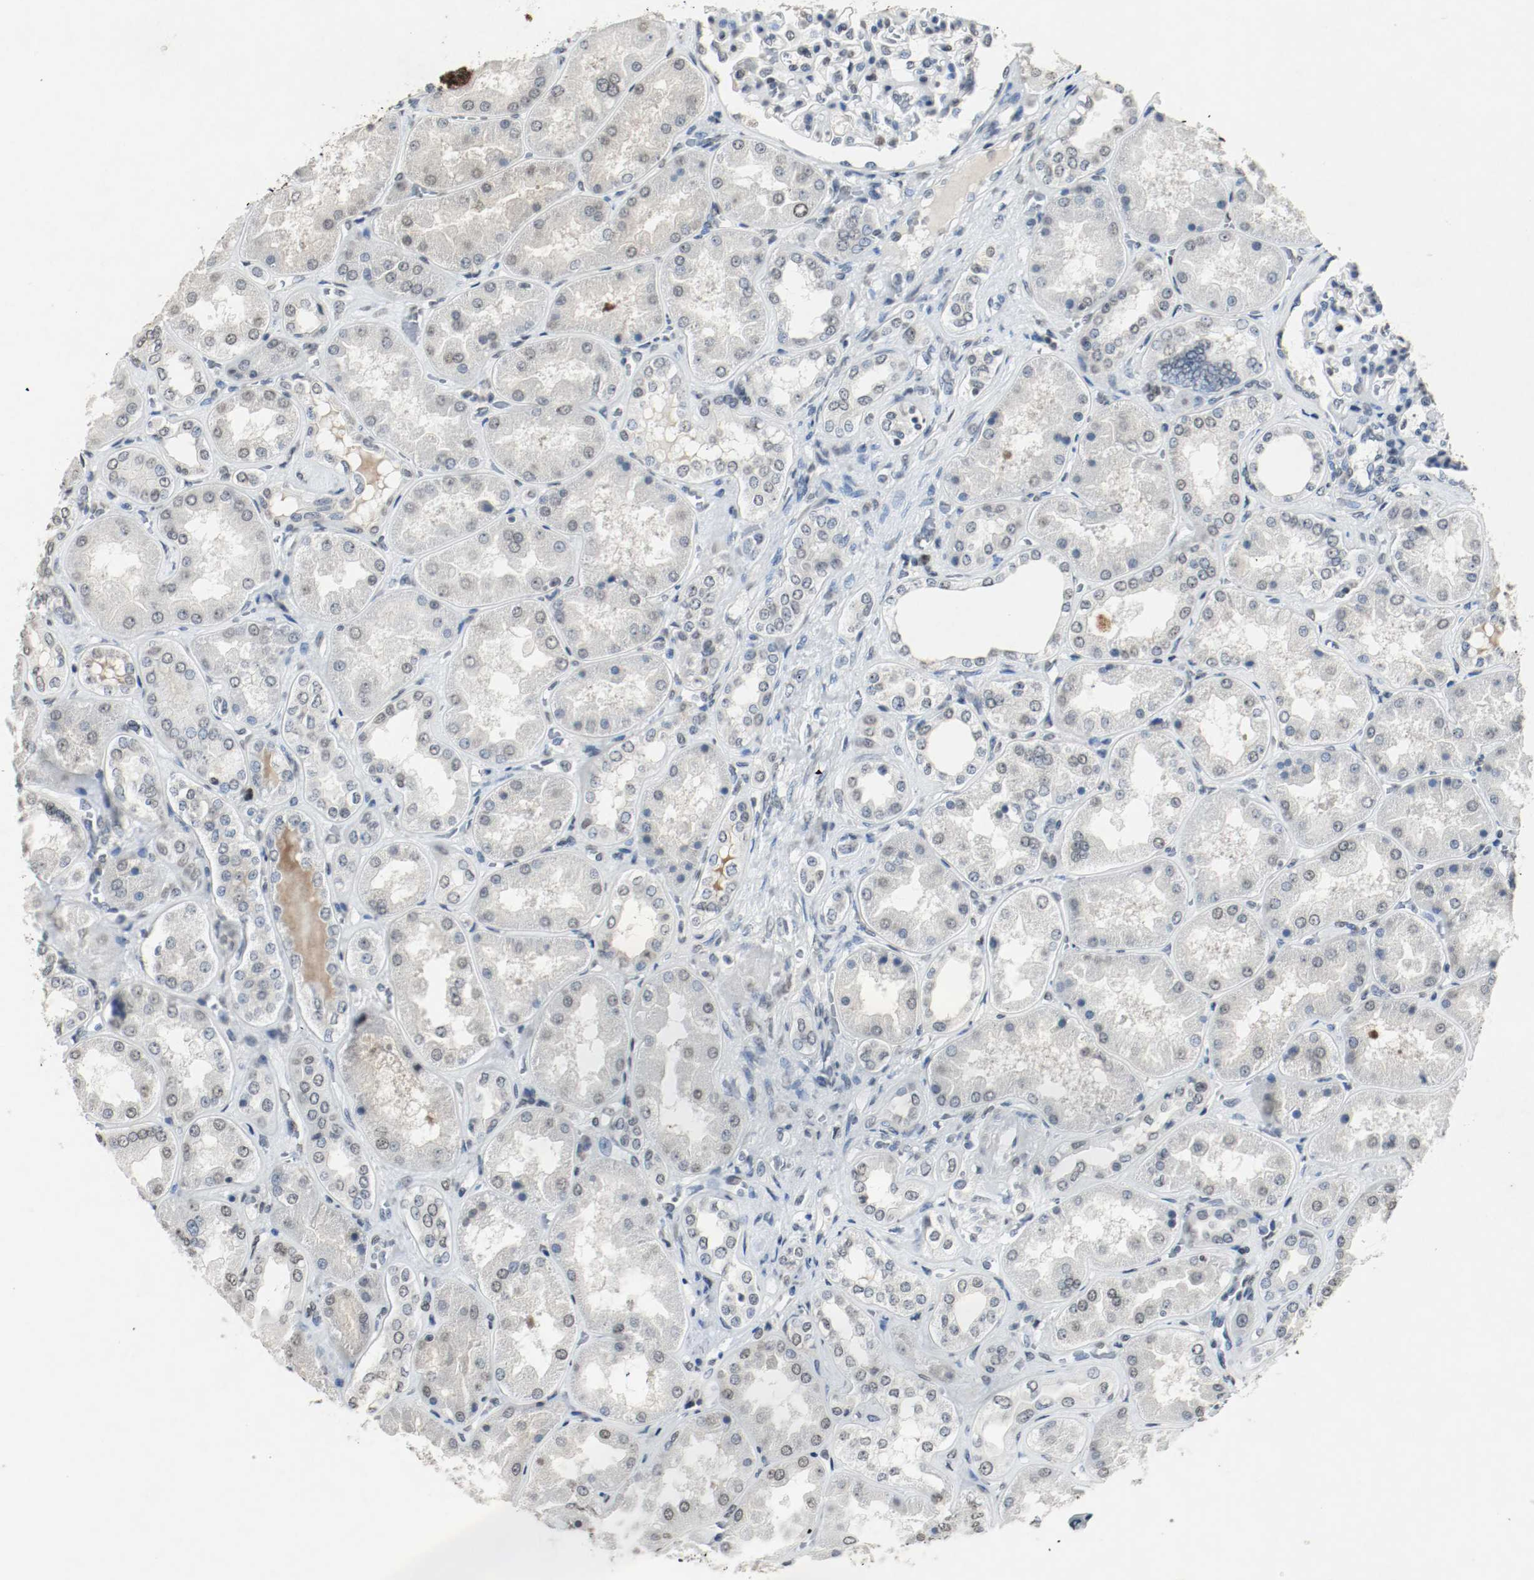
{"staining": {"intensity": "weak", "quantity": "25%-75%", "location": "nuclear"}, "tissue": "kidney", "cell_type": "Cells in glomeruli", "image_type": "normal", "snomed": [{"axis": "morphology", "description": "Normal tissue, NOS"}, {"axis": "topography", "description": "Kidney"}], "caption": "A brown stain highlights weak nuclear expression of a protein in cells in glomeruli of unremarkable human kidney. (brown staining indicates protein expression, while blue staining denotes nuclei).", "gene": "DNMT1", "patient": {"sex": "female", "age": 56}}